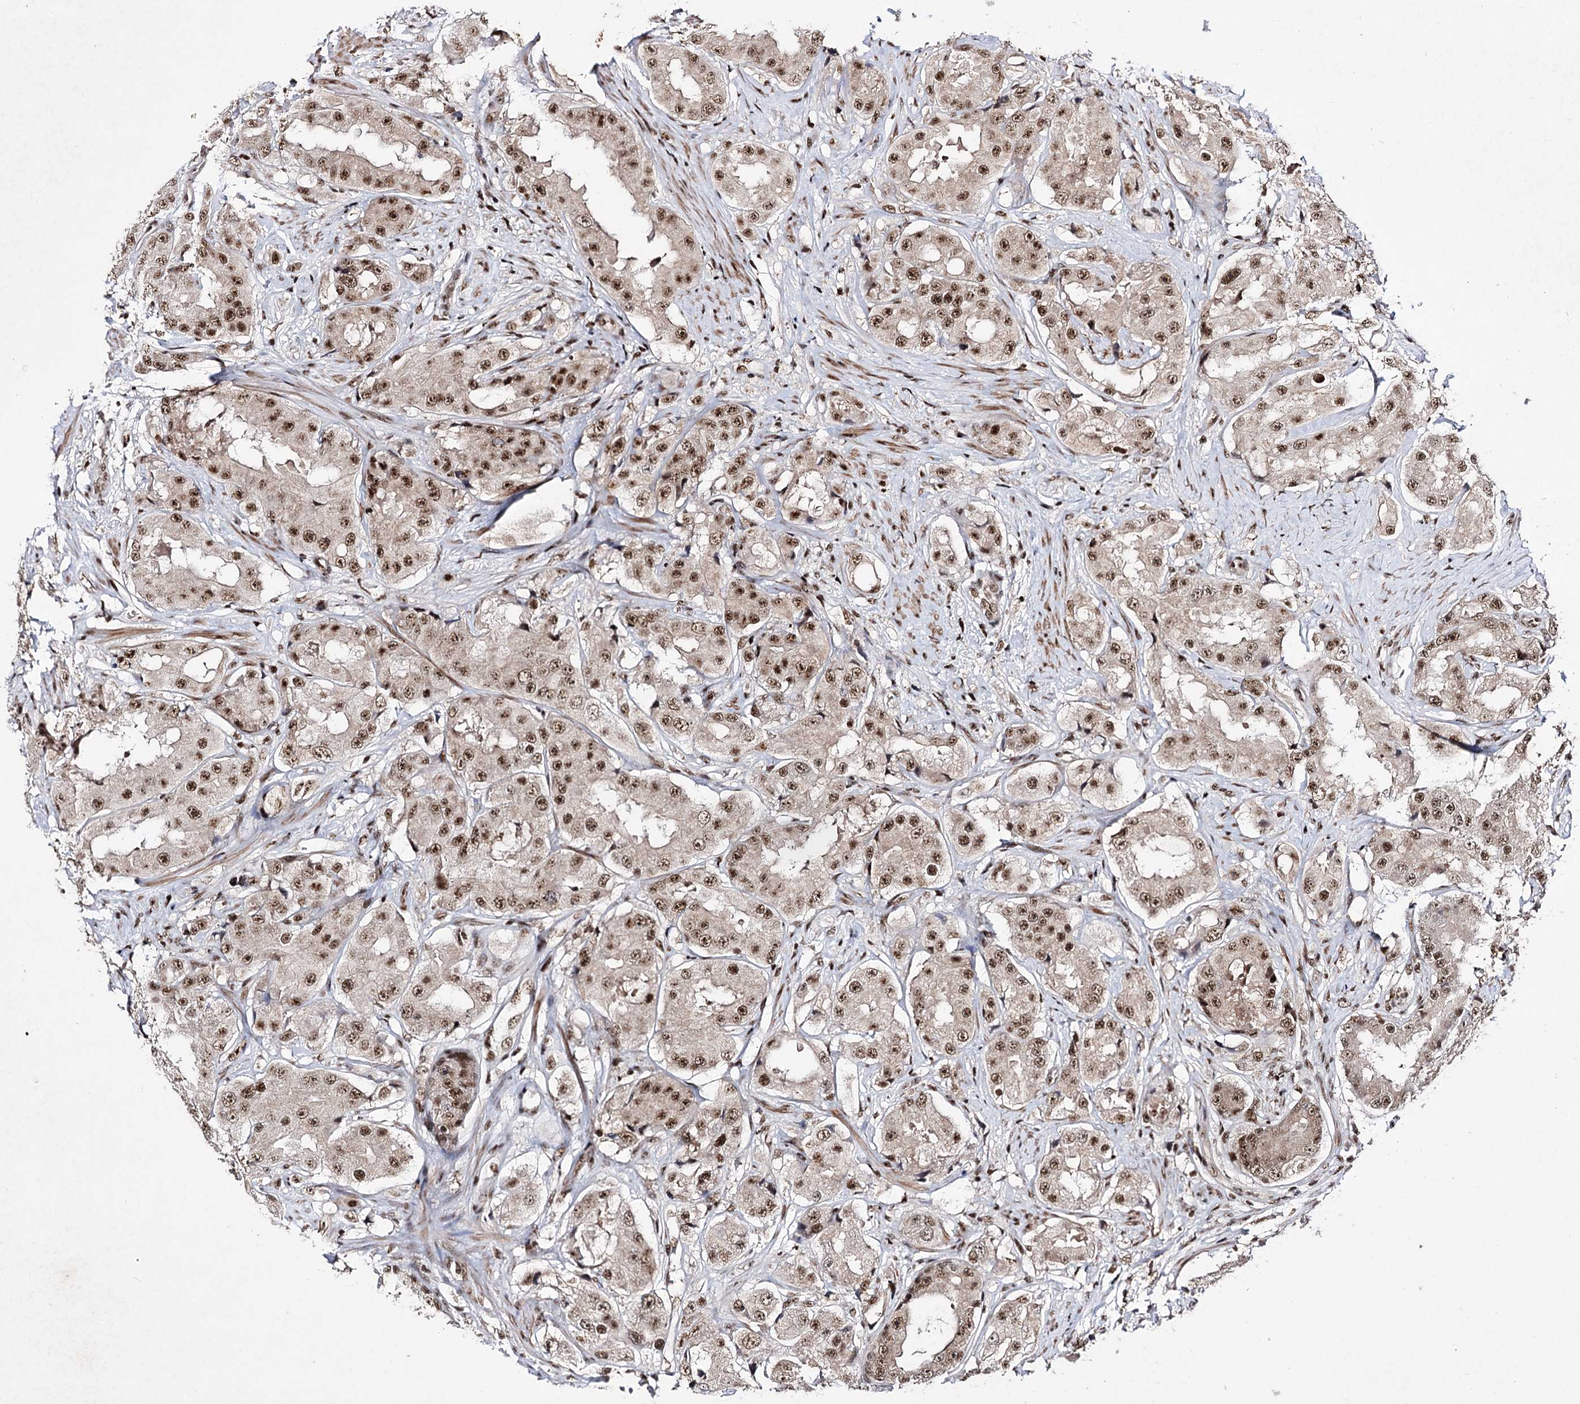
{"staining": {"intensity": "moderate", "quantity": ">75%", "location": "nuclear"}, "tissue": "prostate cancer", "cell_type": "Tumor cells", "image_type": "cancer", "snomed": [{"axis": "morphology", "description": "Adenocarcinoma, High grade"}, {"axis": "topography", "description": "Prostate"}], "caption": "Protein expression analysis of prostate cancer (adenocarcinoma (high-grade)) shows moderate nuclear staining in about >75% of tumor cells. (IHC, brightfield microscopy, high magnification).", "gene": "PRPF40A", "patient": {"sex": "male", "age": 73}}